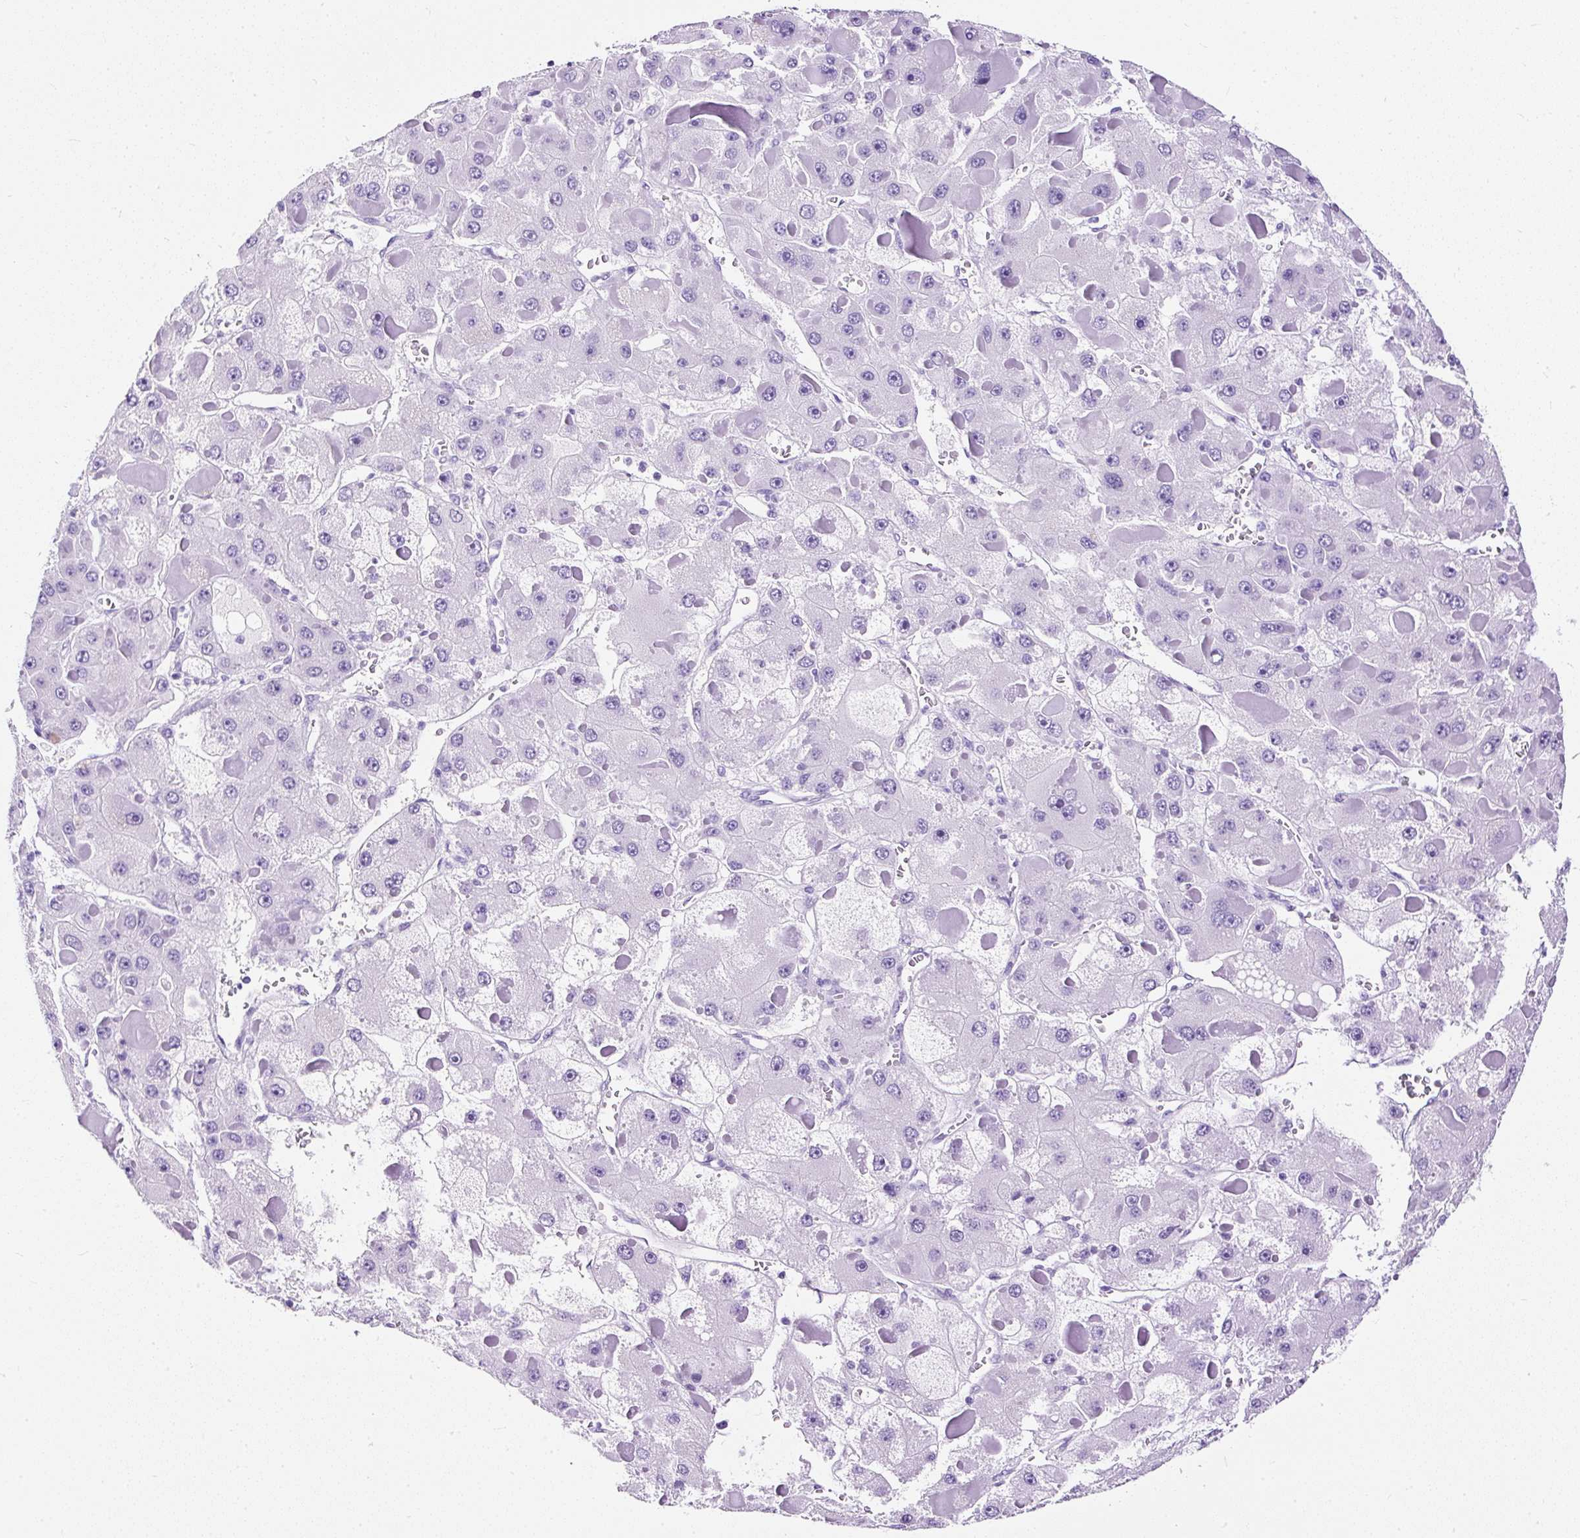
{"staining": {"intensity": "negative", "quantity": "none", "location": "none"}, "tissue": "liver cancer", "cell_type": "Tumor cells", "image_type": "cancer", "snomed": [{"axis": "morphology", "description": "Carcinoma, Hepatocellular, NOS"}, {"axis": "topography", "description": "Liver"}], "caption": "Immunohistochemical staining of human liver cancer shows no significant positivity in tumor cells.", "gene": "NTS", "patient": {"sex": "female", "age": 73}}